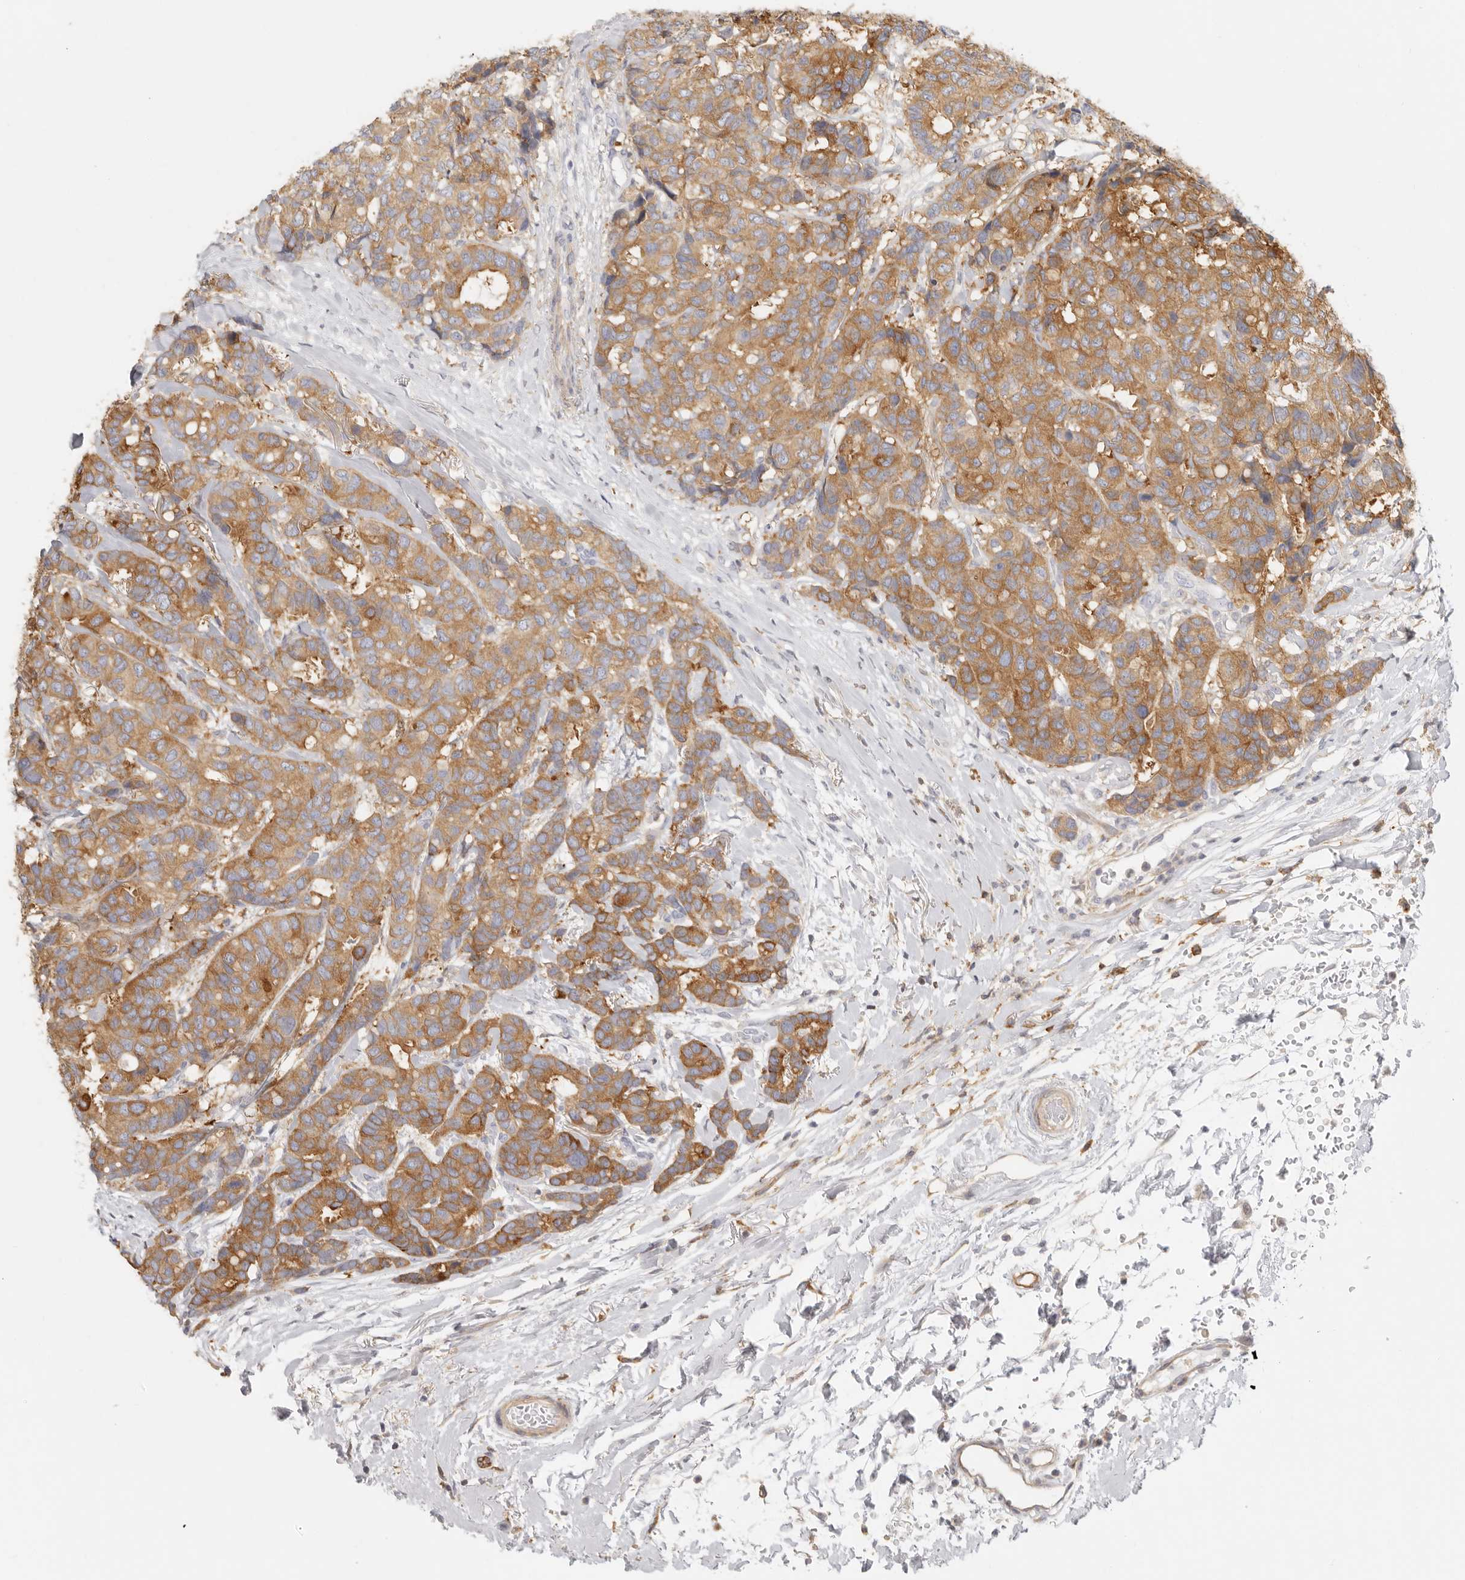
{"staining": {"intensity": "moderate", "quantity": ">75%", "location": "cytoplasmic/membranous"}, "tissue": "breast cancer", "cell_type": "Tumor cells", "image_type": "cancer", "snomed": [{"axis": "morphology", "description": "Duct carcinoma"}, {"axis": "topography", "description": "Breast"}], "caption": "Human breast cancer stained for a protein (brown) demonstrates moderate cytoplasmic/membranous positive expression in approximately >75% of tumor cells.", "gene": "NIBAN1", "patient": {"sex": "female", "age": 87}}